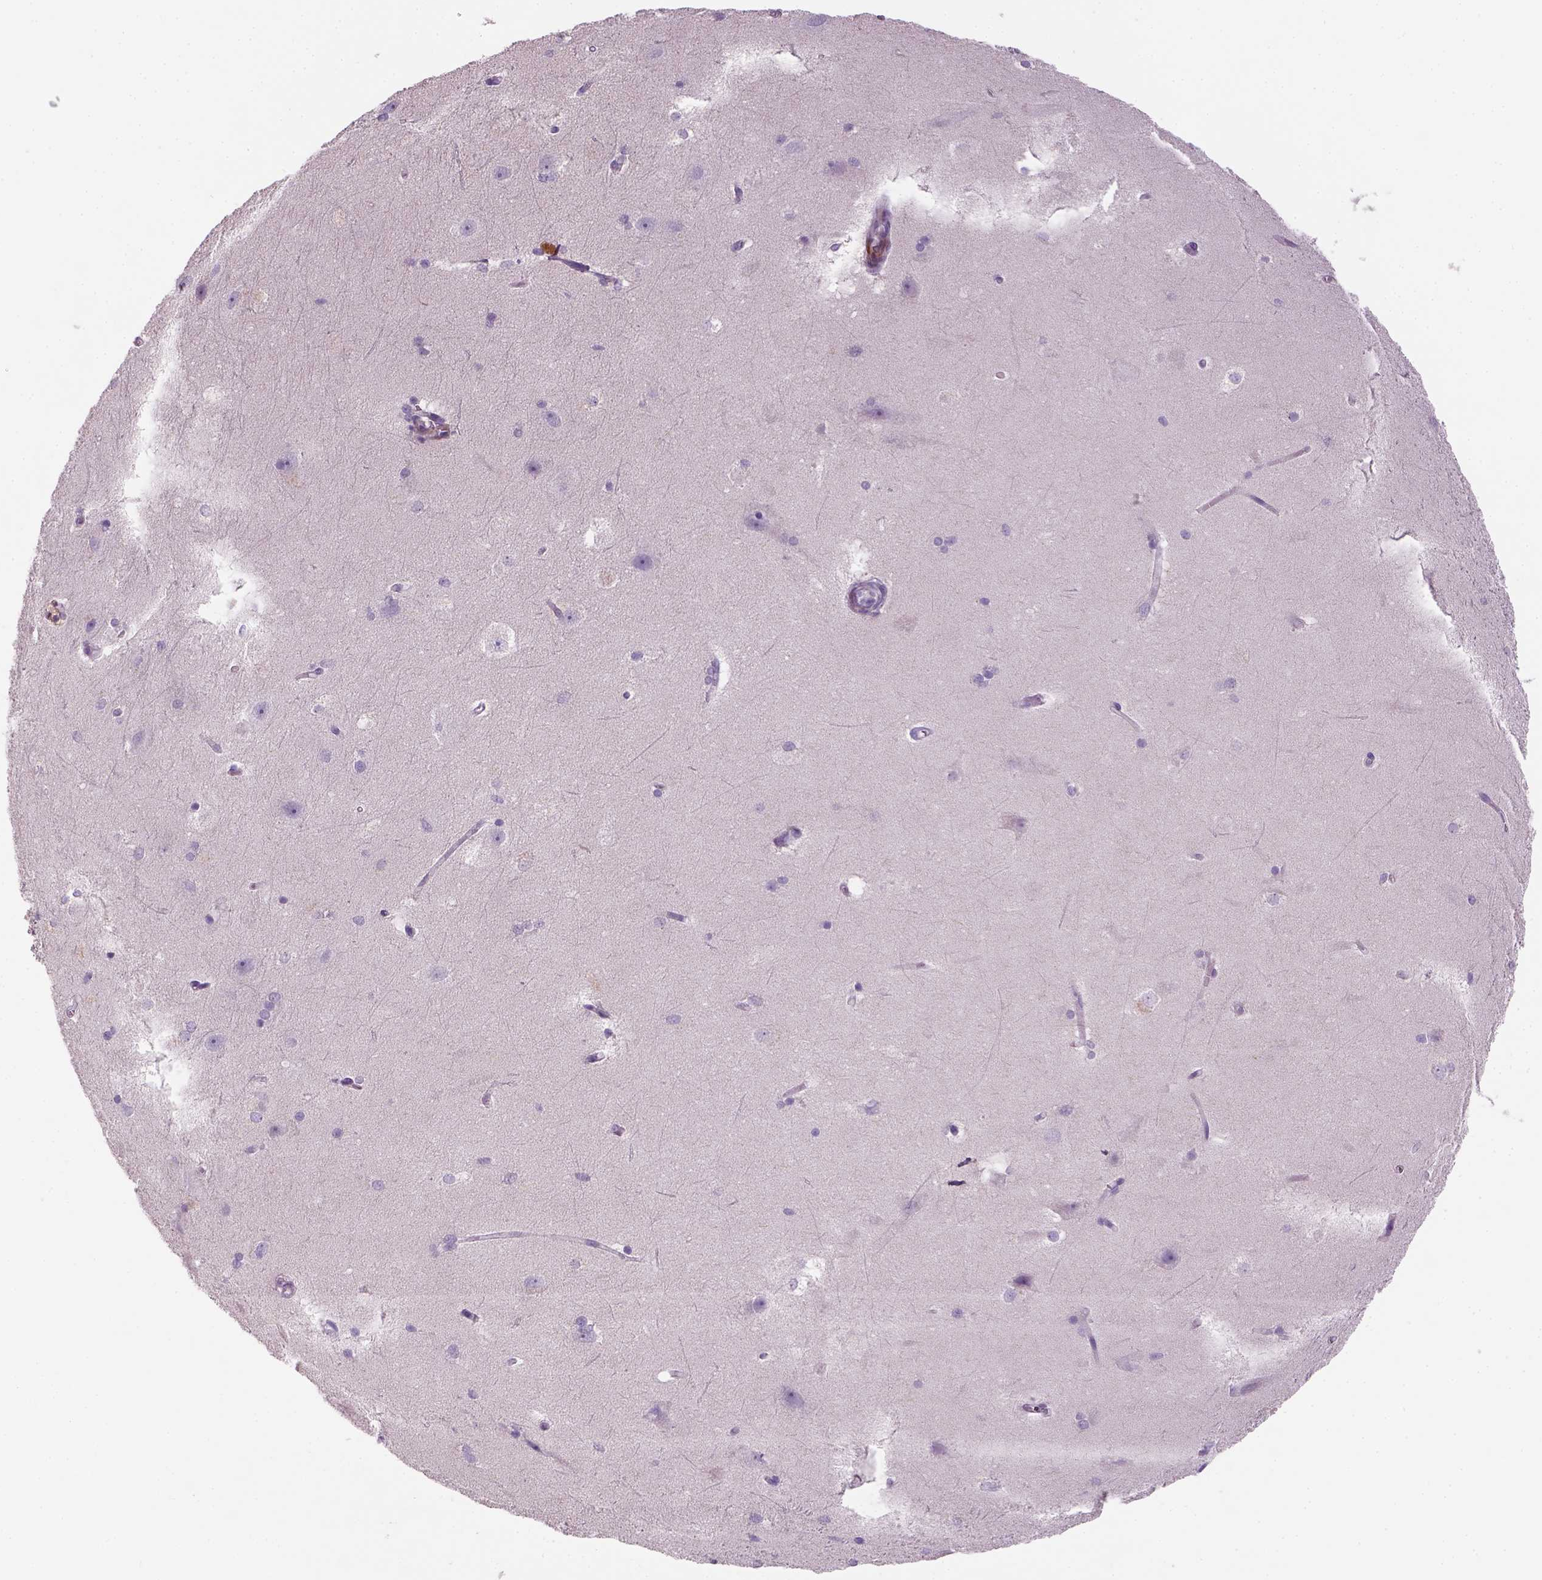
{"staining": {"intensity": "negative", "quantity": "none", "location": "none"}, "tissue": "hippocampus", "cell_type": "Glial cells", "image_type": "normal", "snomed": [{"axis": "morphology", "description": "Normal tissue, NOS"}, {"axis": "topography", "description": "Cerebral cortex"}, {"axis": "topography", "description": "Hippocampus"}], "caption": "Protein analysis of benign hippocampus displays no significant staining in glial cells.", "gene": "NUDT6", "patient": {"sex": "female", "age": 19}}